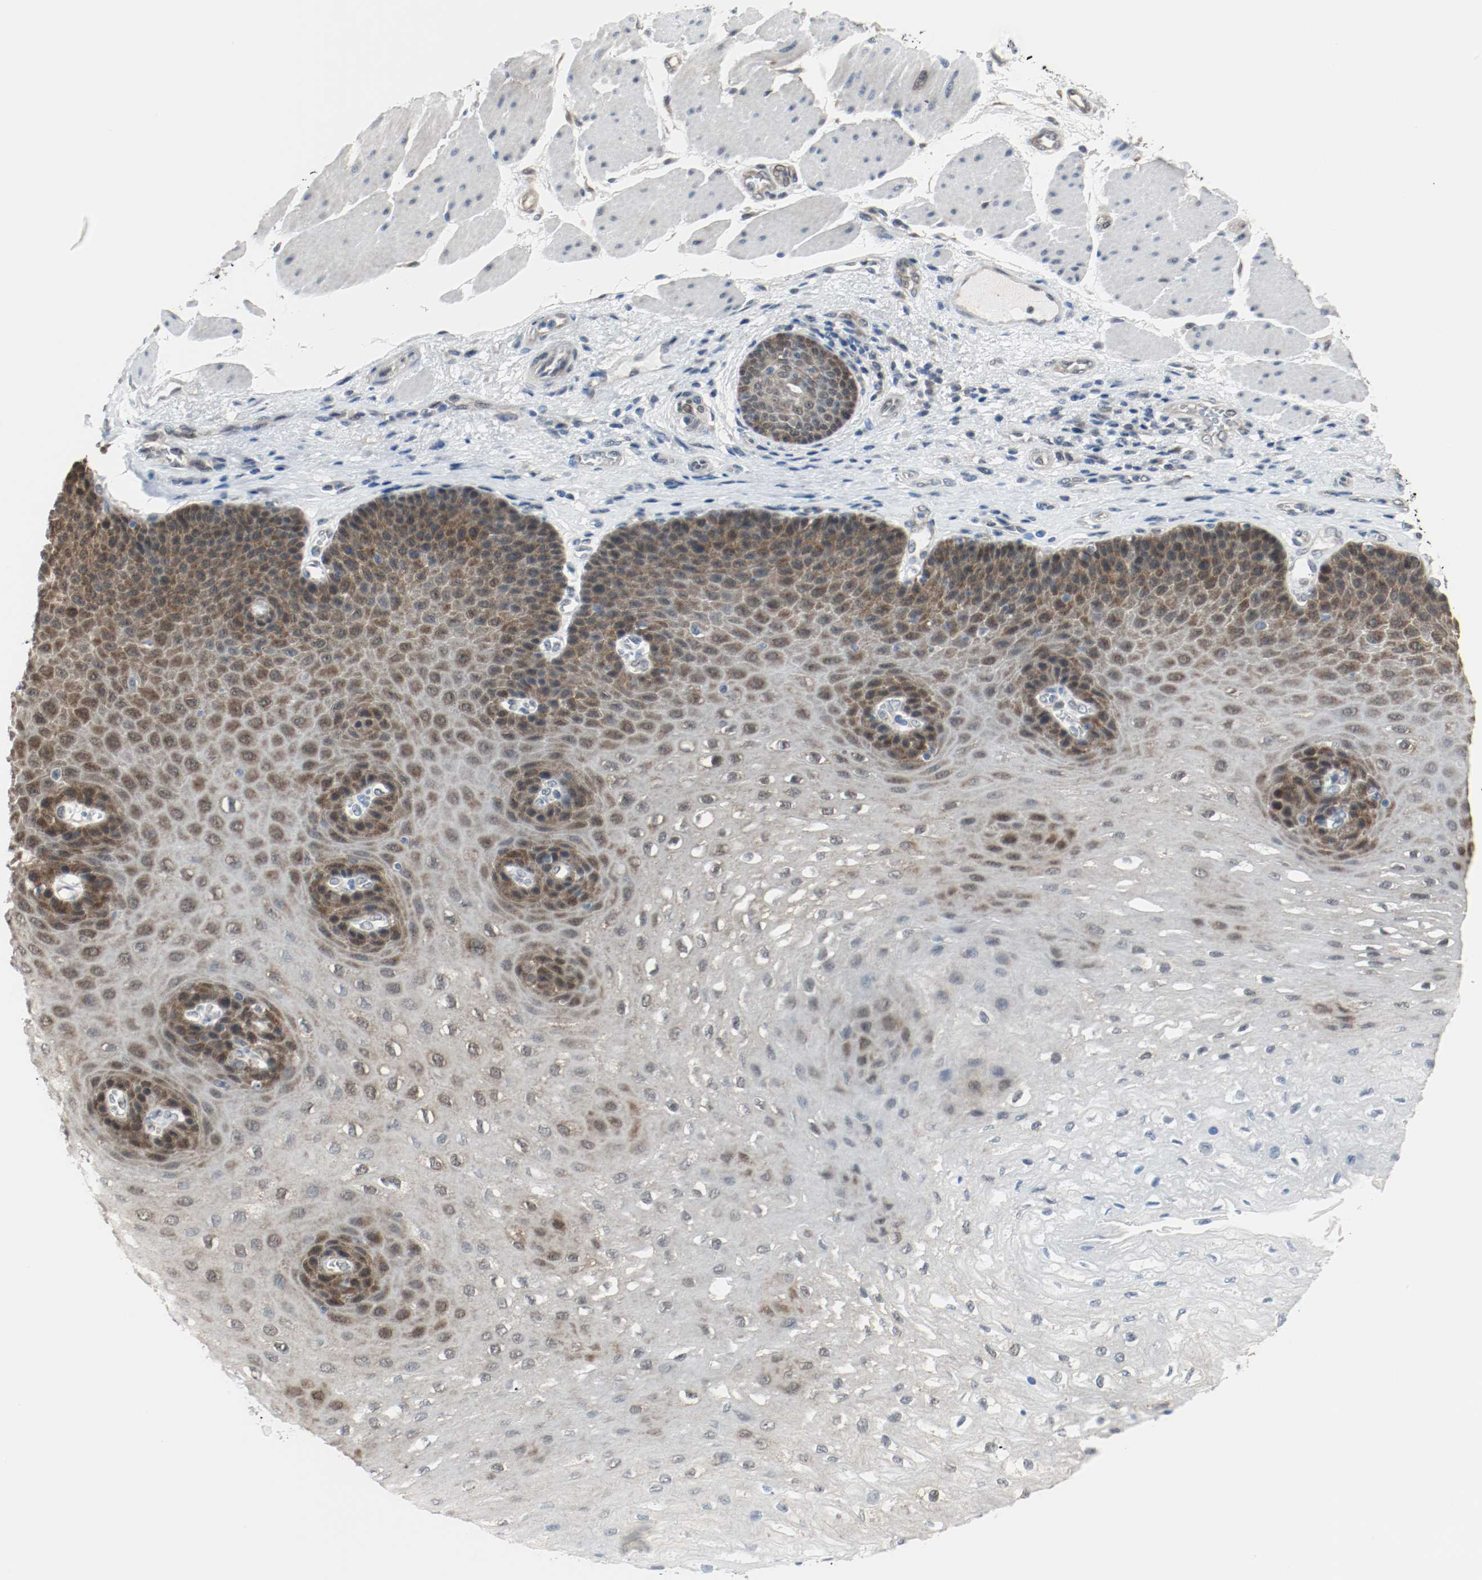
{"staining": {"intensity": "strong", "quantity": ">75%", "location": "cytoplasmic/membranous,nuclear"}, "tissue": "esophagus", "cell_type": "Squamous epithelial cells", "image_type": "normal", "snomed": [{"axis": "morphology", "description": "Normal tissue, NOS"}, {"axis": "topography", "description": "Esophagus"}], "caption": "DAB immunohistochemical staining of benign esophagus shows strong cytoplasmic/membranous,nuclear protein staining in about >75% of squamous epithelial cells. The staining was performed using DAB (3,3'-diaminobenzidine) to visualize the protein expression in brown, while the nuclei were stained in blue with hematoxylin (Magnification: 20x).", "gene": "PPME1", "patient": {"sex": "female", "age": 72}}